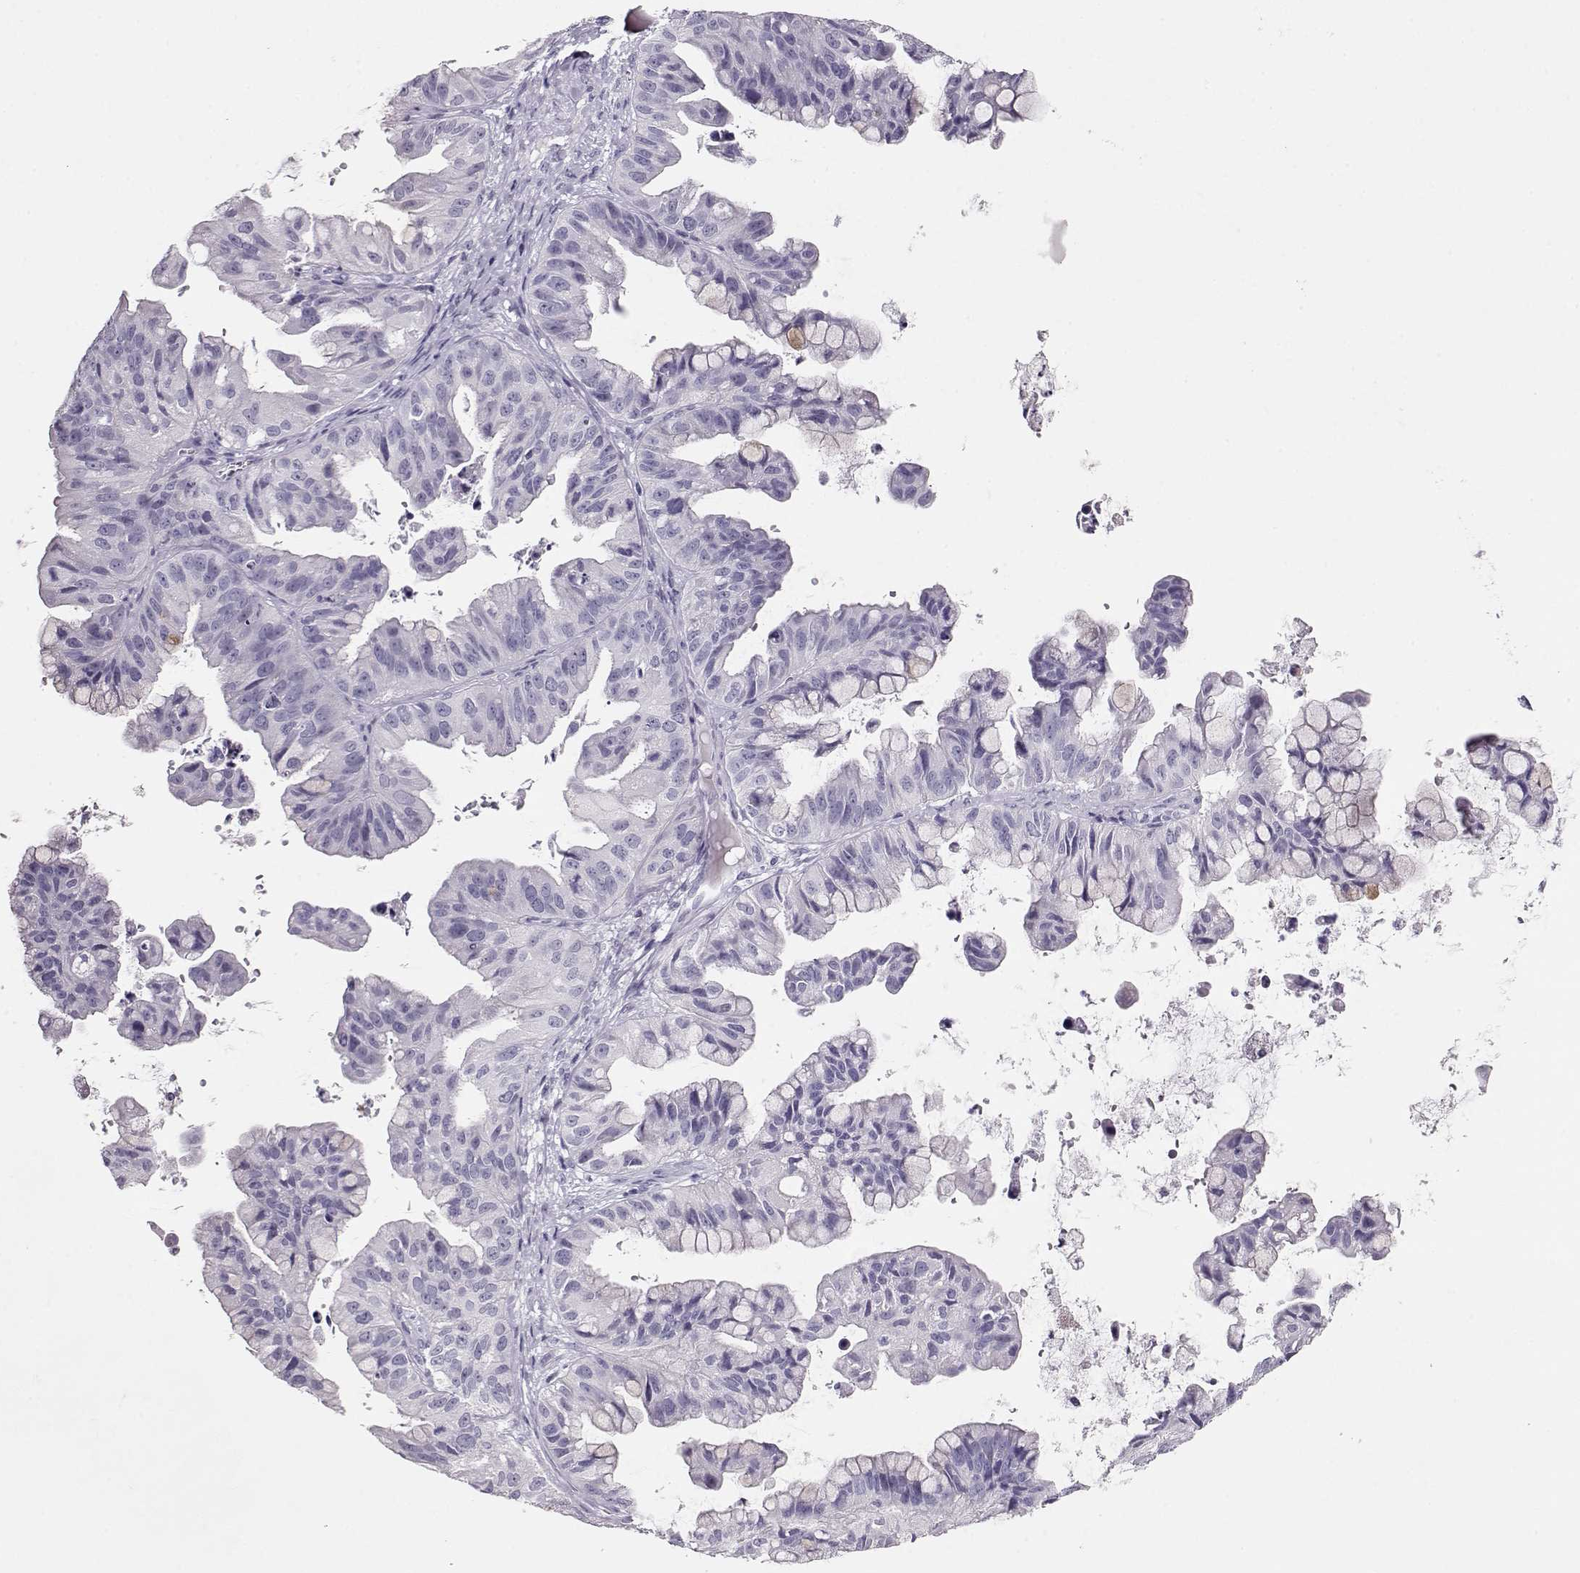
{"staining": {"intensity": "negative", "quantity": "none", "location": "none"}, "tissue": "ovarian cancer", "cell_type": "Tumor cells", "image_type": "cancer", "snomed": [{"axis": "morphology", "description": "Cystadenocarcinoma, mucinous, NOS"}, {"axis": "topography", "description": "Ovary"}], "caption": "Micrograph shows no protein positivity in tumor cells of ovarian cancer tissue.", "gene": "RBM44", "patient": {"sex": "female", "age": 76}}